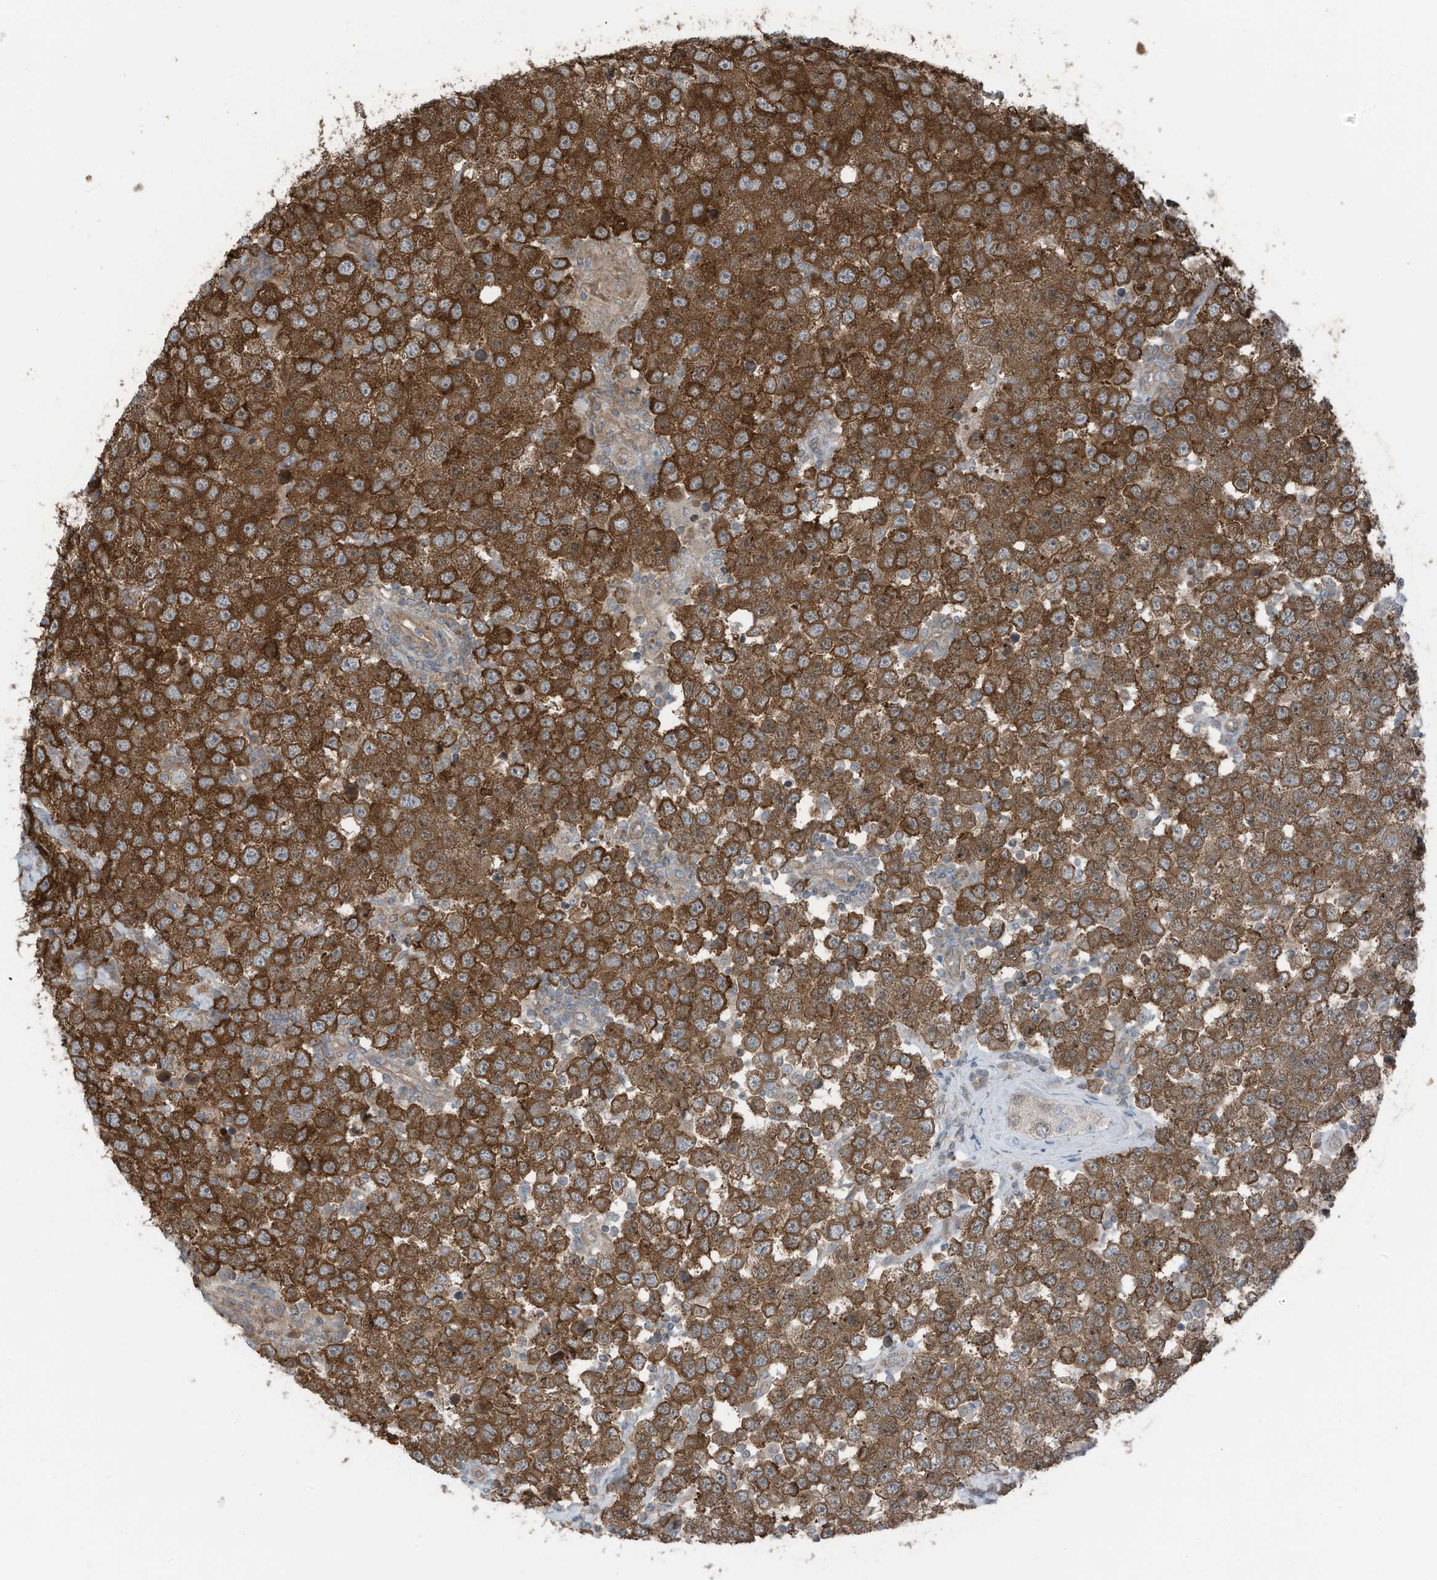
{"staining": {"intensity": "strong", "quantity": ">75%", "location": "cytoplasmic/membranous"}, "tissue": "testis cancer", "cell_type": "Tumor cells", "image_type": "cancer", "snomed": [{"axis": "morphology", "description": "Seminoma, NOS"}, {"axis": "topography", "description": "Testis"}], "caption": "Immunohistochemistry (IHC) photomicrograph of human testis seminoma stained for a protein (brown), which exhibits high levels of strong cytoplasmic/membranous positivity in about >75% of tumor cells.", "gene": "TXNDC9", "patient": {"sex": "male", "age": 28}}